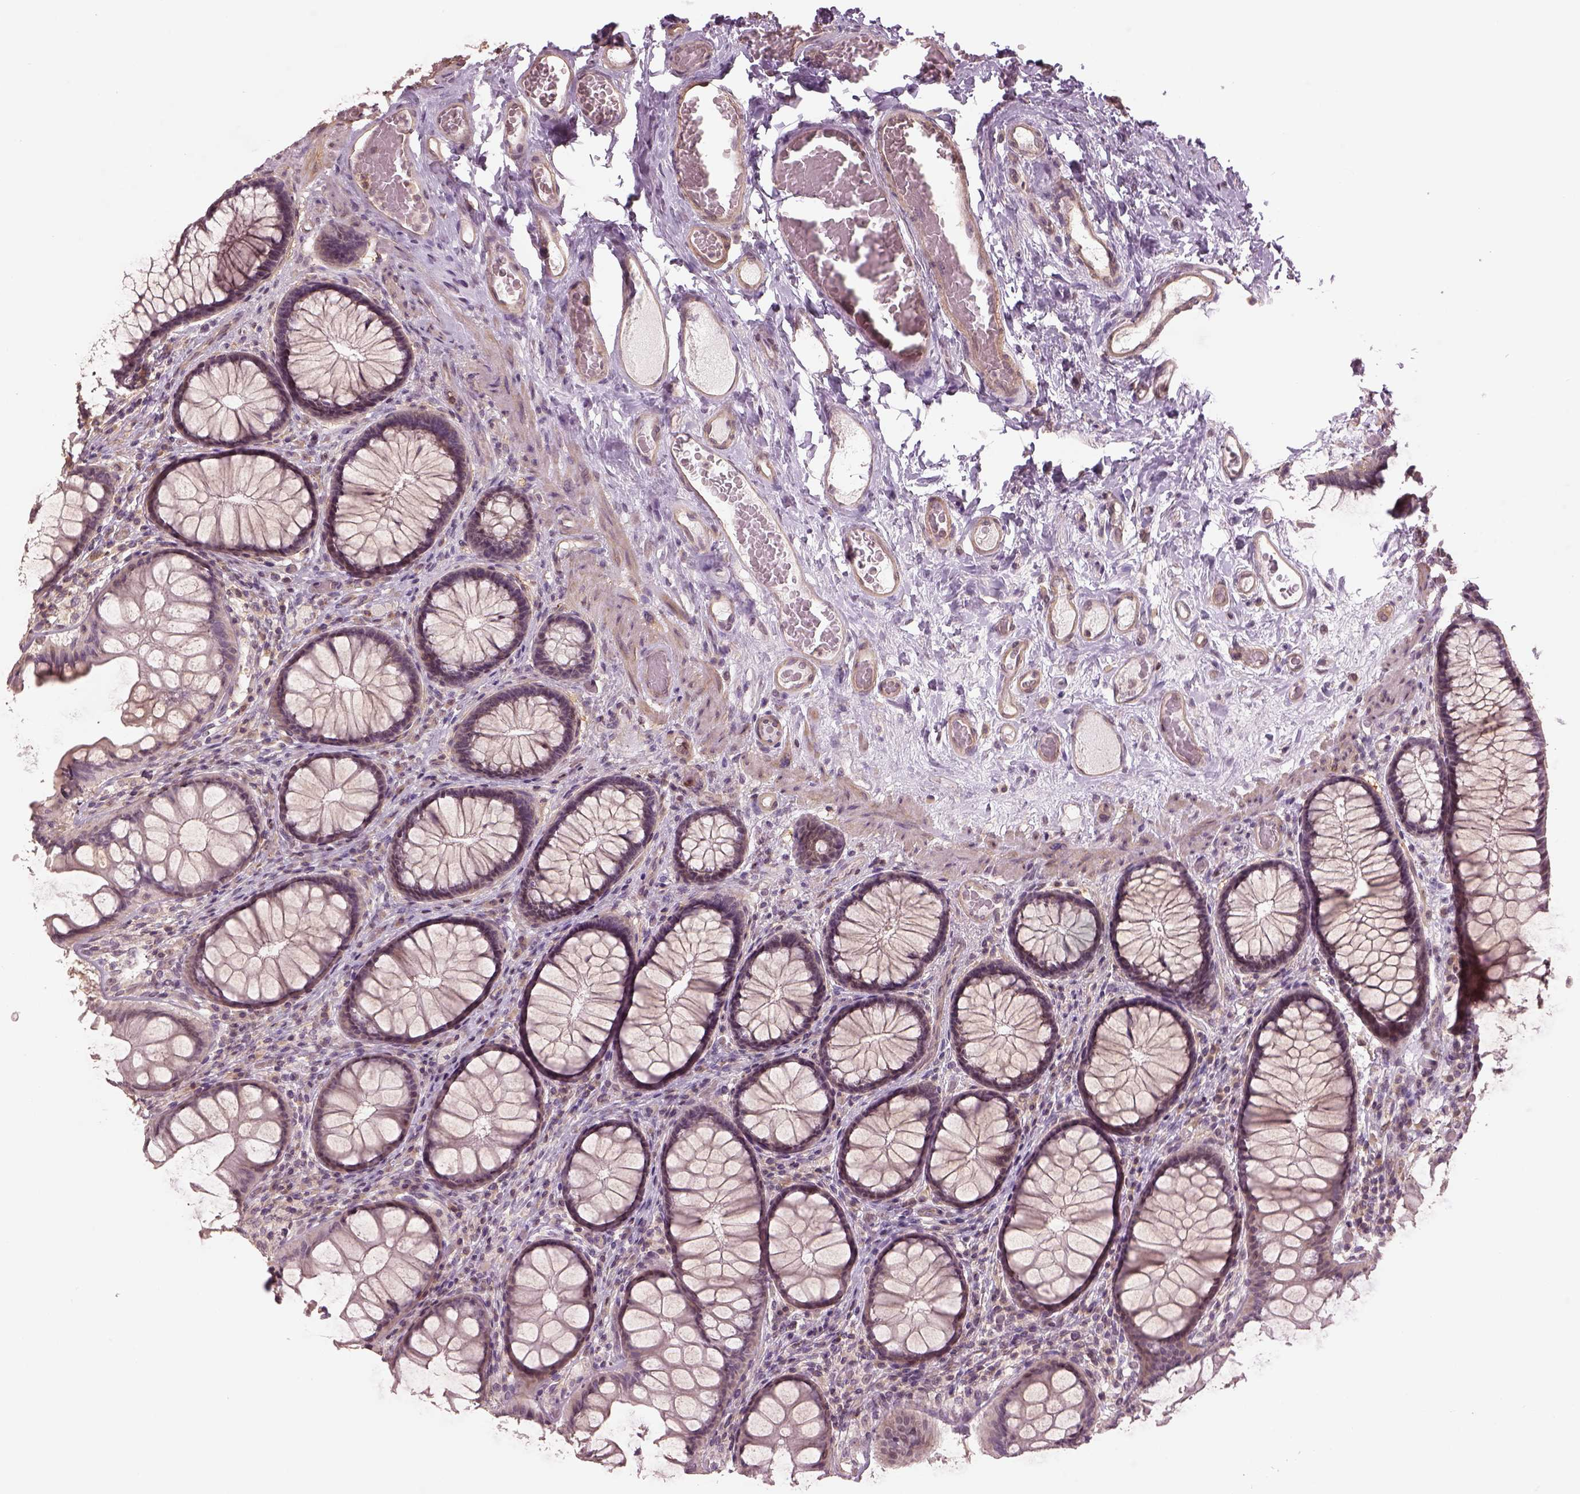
{"staining": {"intensity": "negative", "quantity": "none", "location": "none"}, "tissue": "colon", "cell_type": "Endothelial cells", "image_type": "normal", "snomed": [{"axis": "morphology", "description": "Normal tissue, NOS"}, {"axis": "topography", "description": "Colon"}], "caption": "Colon stained for a protein using immunohistochemistry (IHC) shows no positivity endothelial cells.", "gene": "LIN7A", "patient": {"sex": "female", "age": 65}}